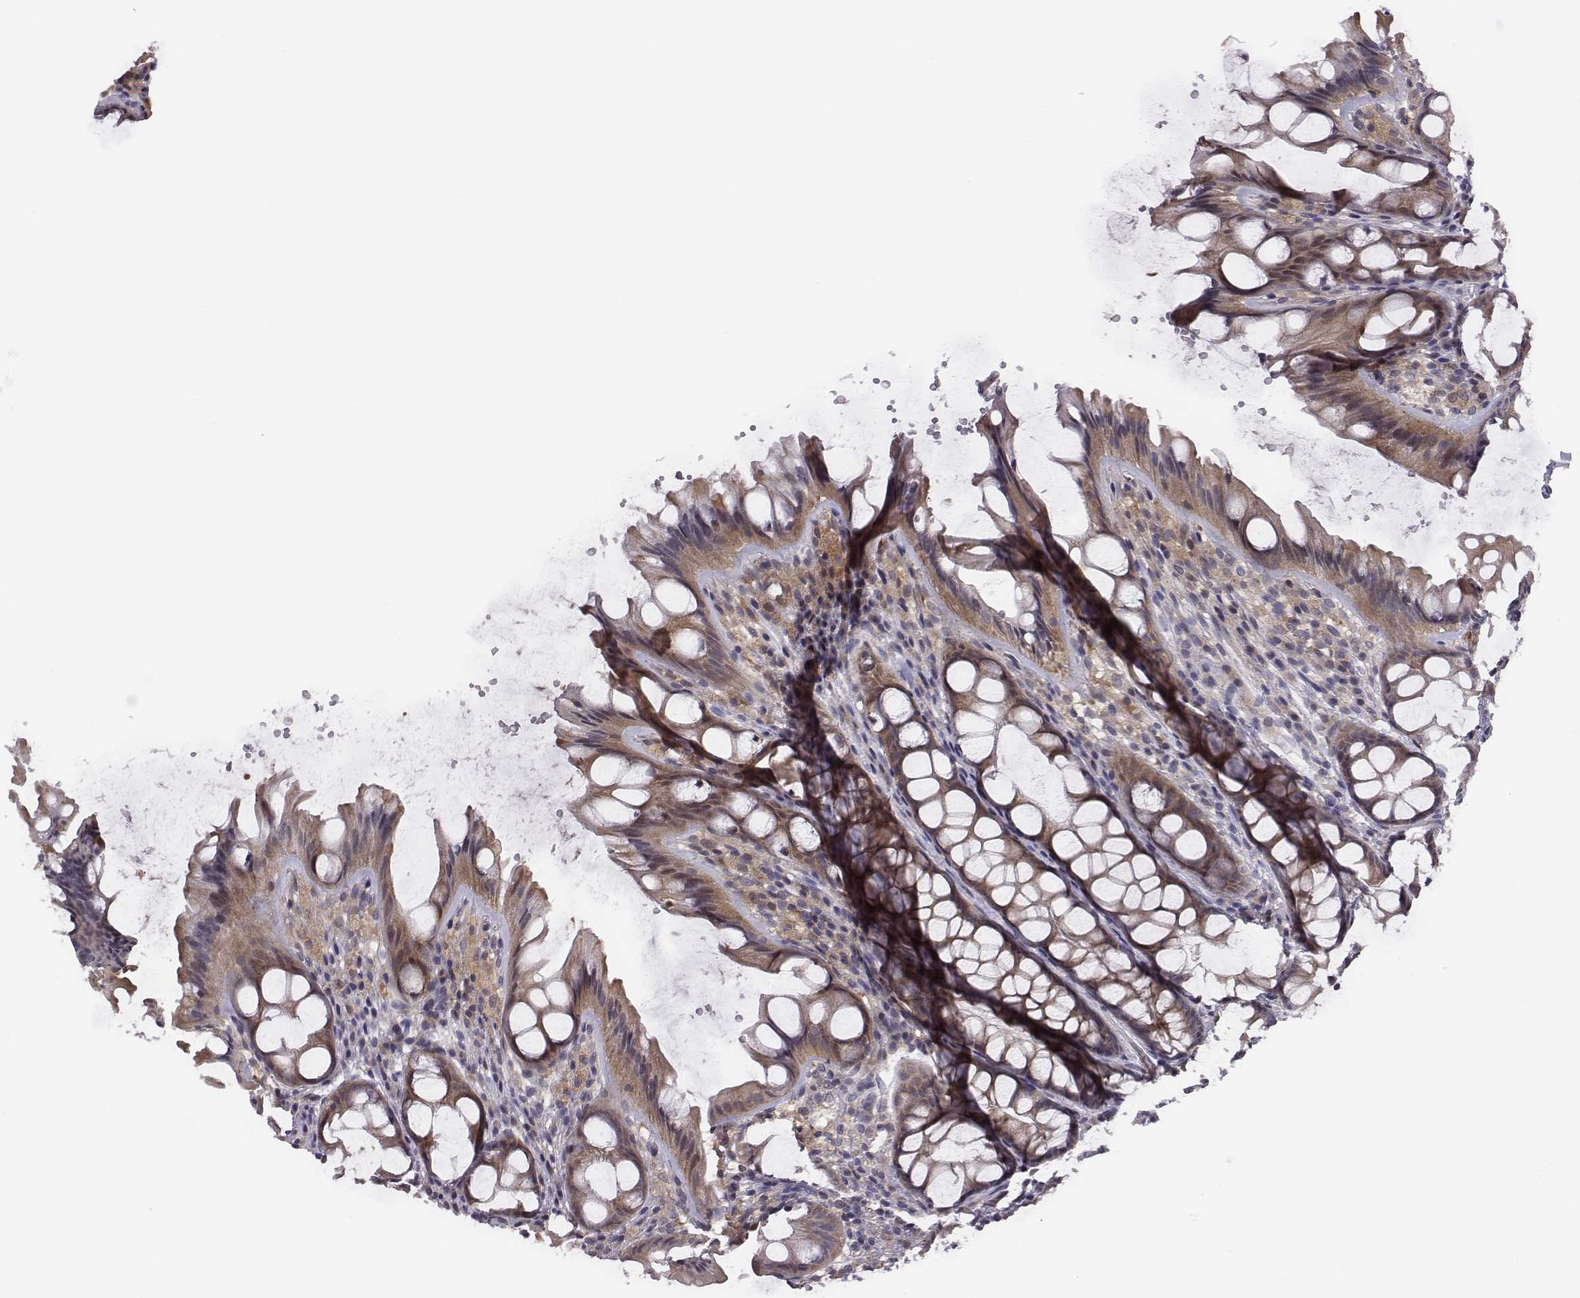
{"staining": {"intensity": "weak", "quantity": ">75%", "location": "cytoplasmic/membranous"}, "tissue": "colon", "cell_type": "Endothelial cells", "image_type": "normal", "snomed": [{"axis": "morphology", "description": "Normal tissue, NOS"}, {"axis": "topography", "description": "Colon"}], "caption": "The histopathology image exhibits immunohistochemical staining of unremarkable colon. There is weak cytoplasmic/membranous positivity is identified in approximately >75% of endothelial cells. (Stains: DAB in brown, nuclei in blue, Microscopy: brightfield microscopy at high magnification).", "gene": "SMURF2", "patient": {"sex": "male", "age": 47}}